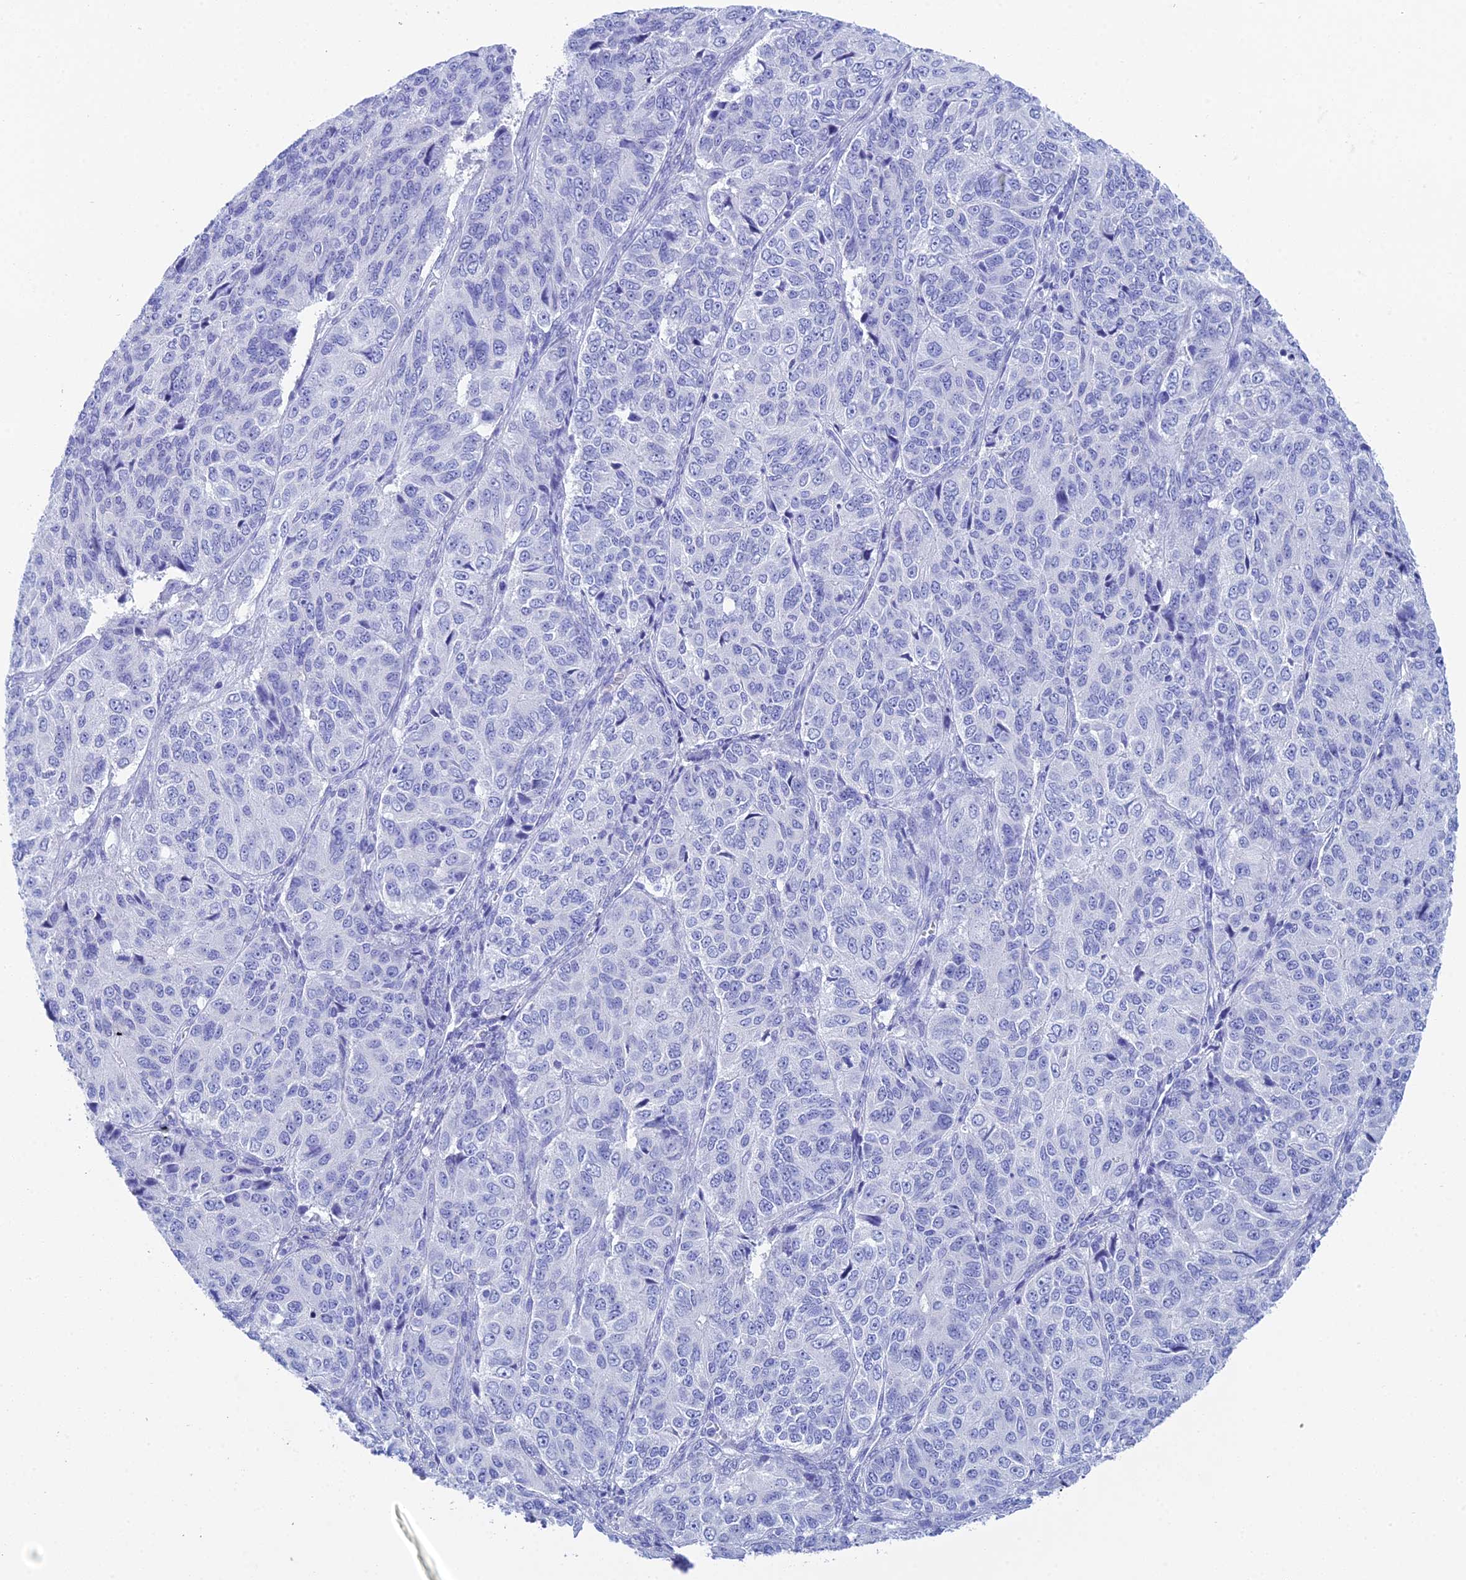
{"staining": {"intensity": "negative", "quantity": "none", "location": "none"}, "tissue": "ovarian cancer", "cell_type": "Tumor cells", "image_type": "cancer", "snomed": [{"axis": "morphology", "description": "Carcinoma, endometroid"}, {"axis": "topography", "description": "Ovary"}], "caption": "The micrograph displays no staining of tumor cells in ovarian cancer (endometroid carcinoma).", "gene": "REG1A", "patient": {"sex": "female", "age": 51}}